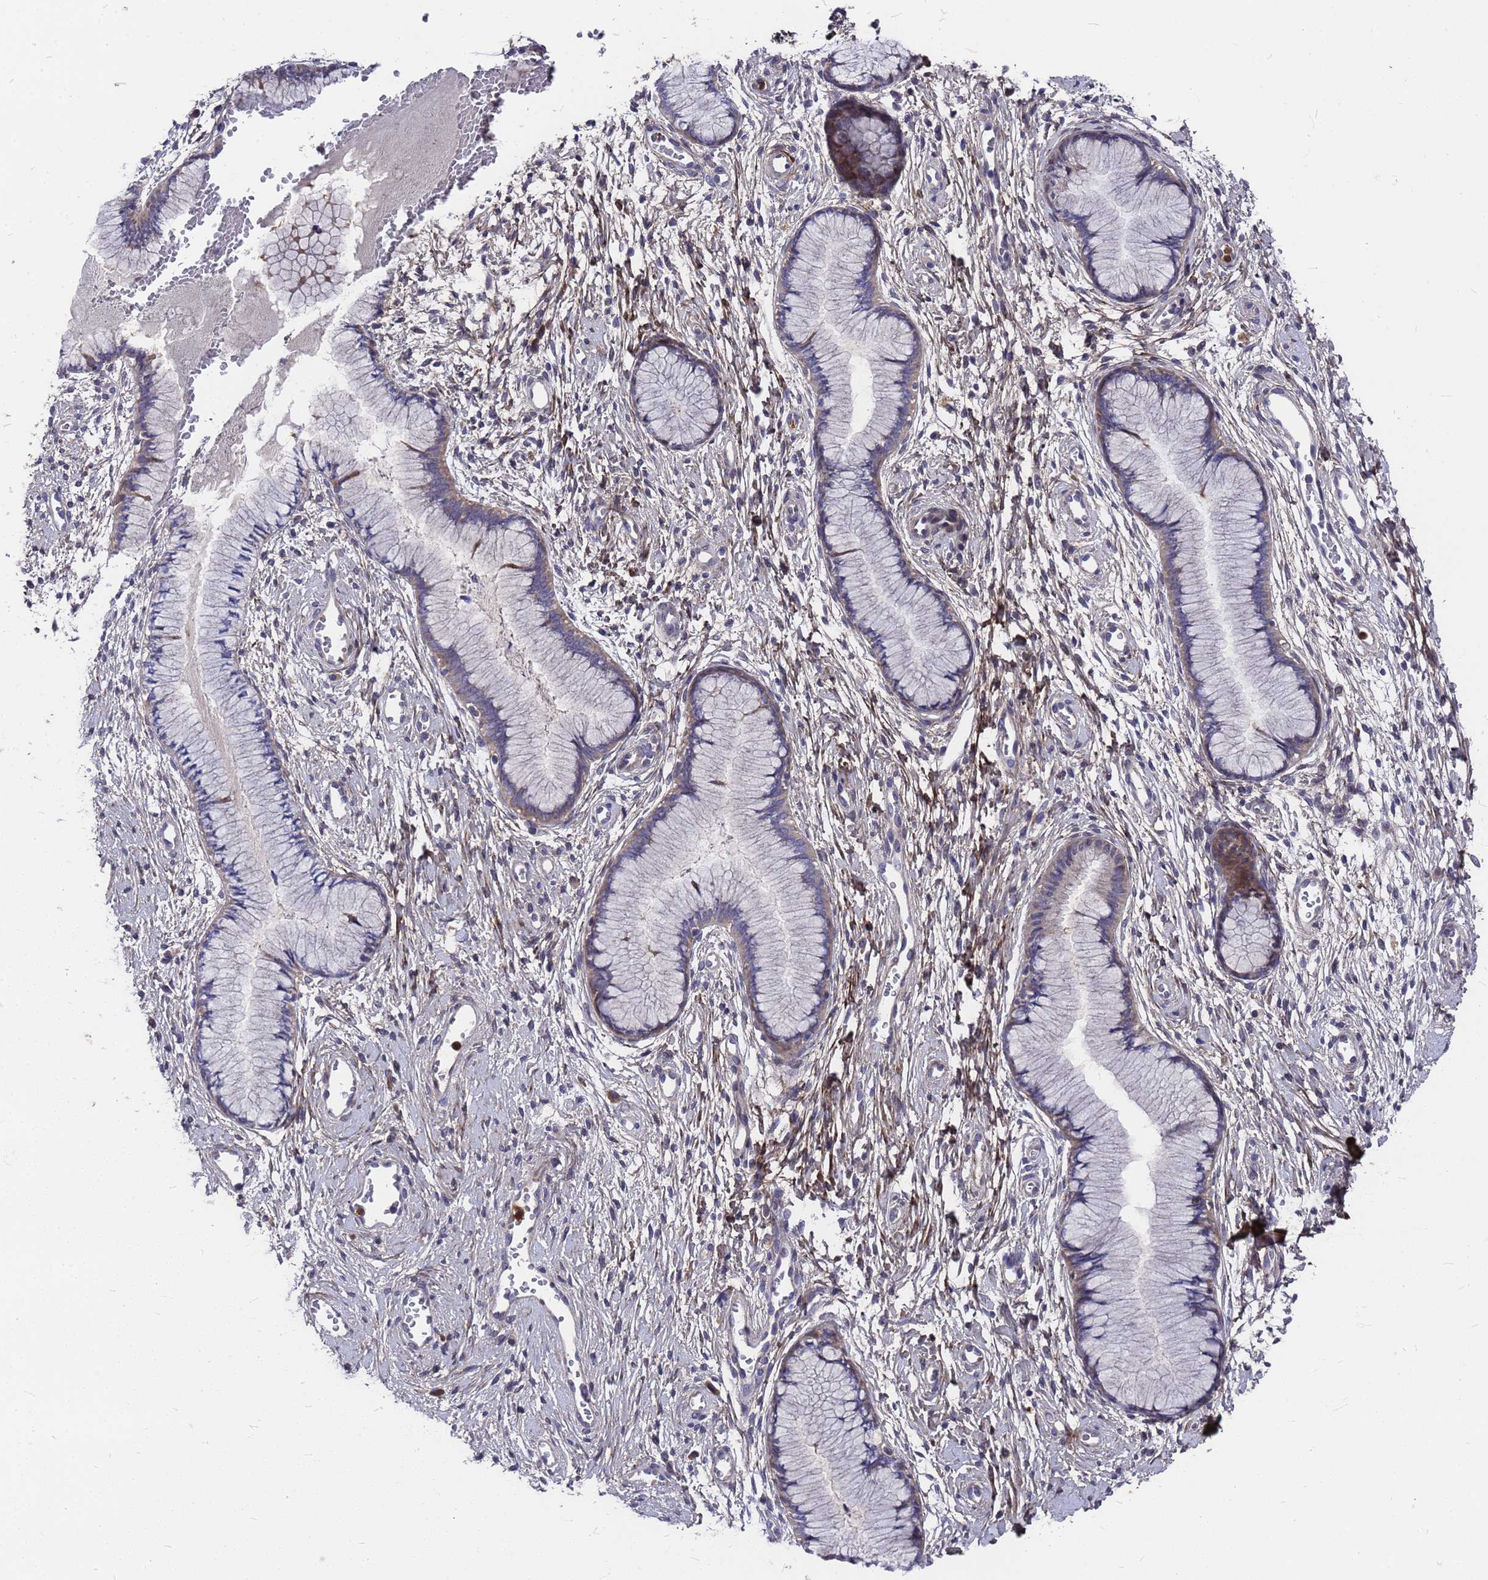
{"staining": {"intensity": "negative", "quantity": "none", "location": "none"}, "tissue": "cervix", "cell_type": "Glandular cells", "image_type": "normal", "snomed": [{"axis": "morphology", "description": "Normal tissue, NOS"}, {"axis": "topography", "description": "Cervix"}], "caption": "A photomicrograph of cervix stained for a protein exhibits no brown staining in glandular cells.", "gene": "ZNF717", "patient": {"sex": "female", "age": 42}}